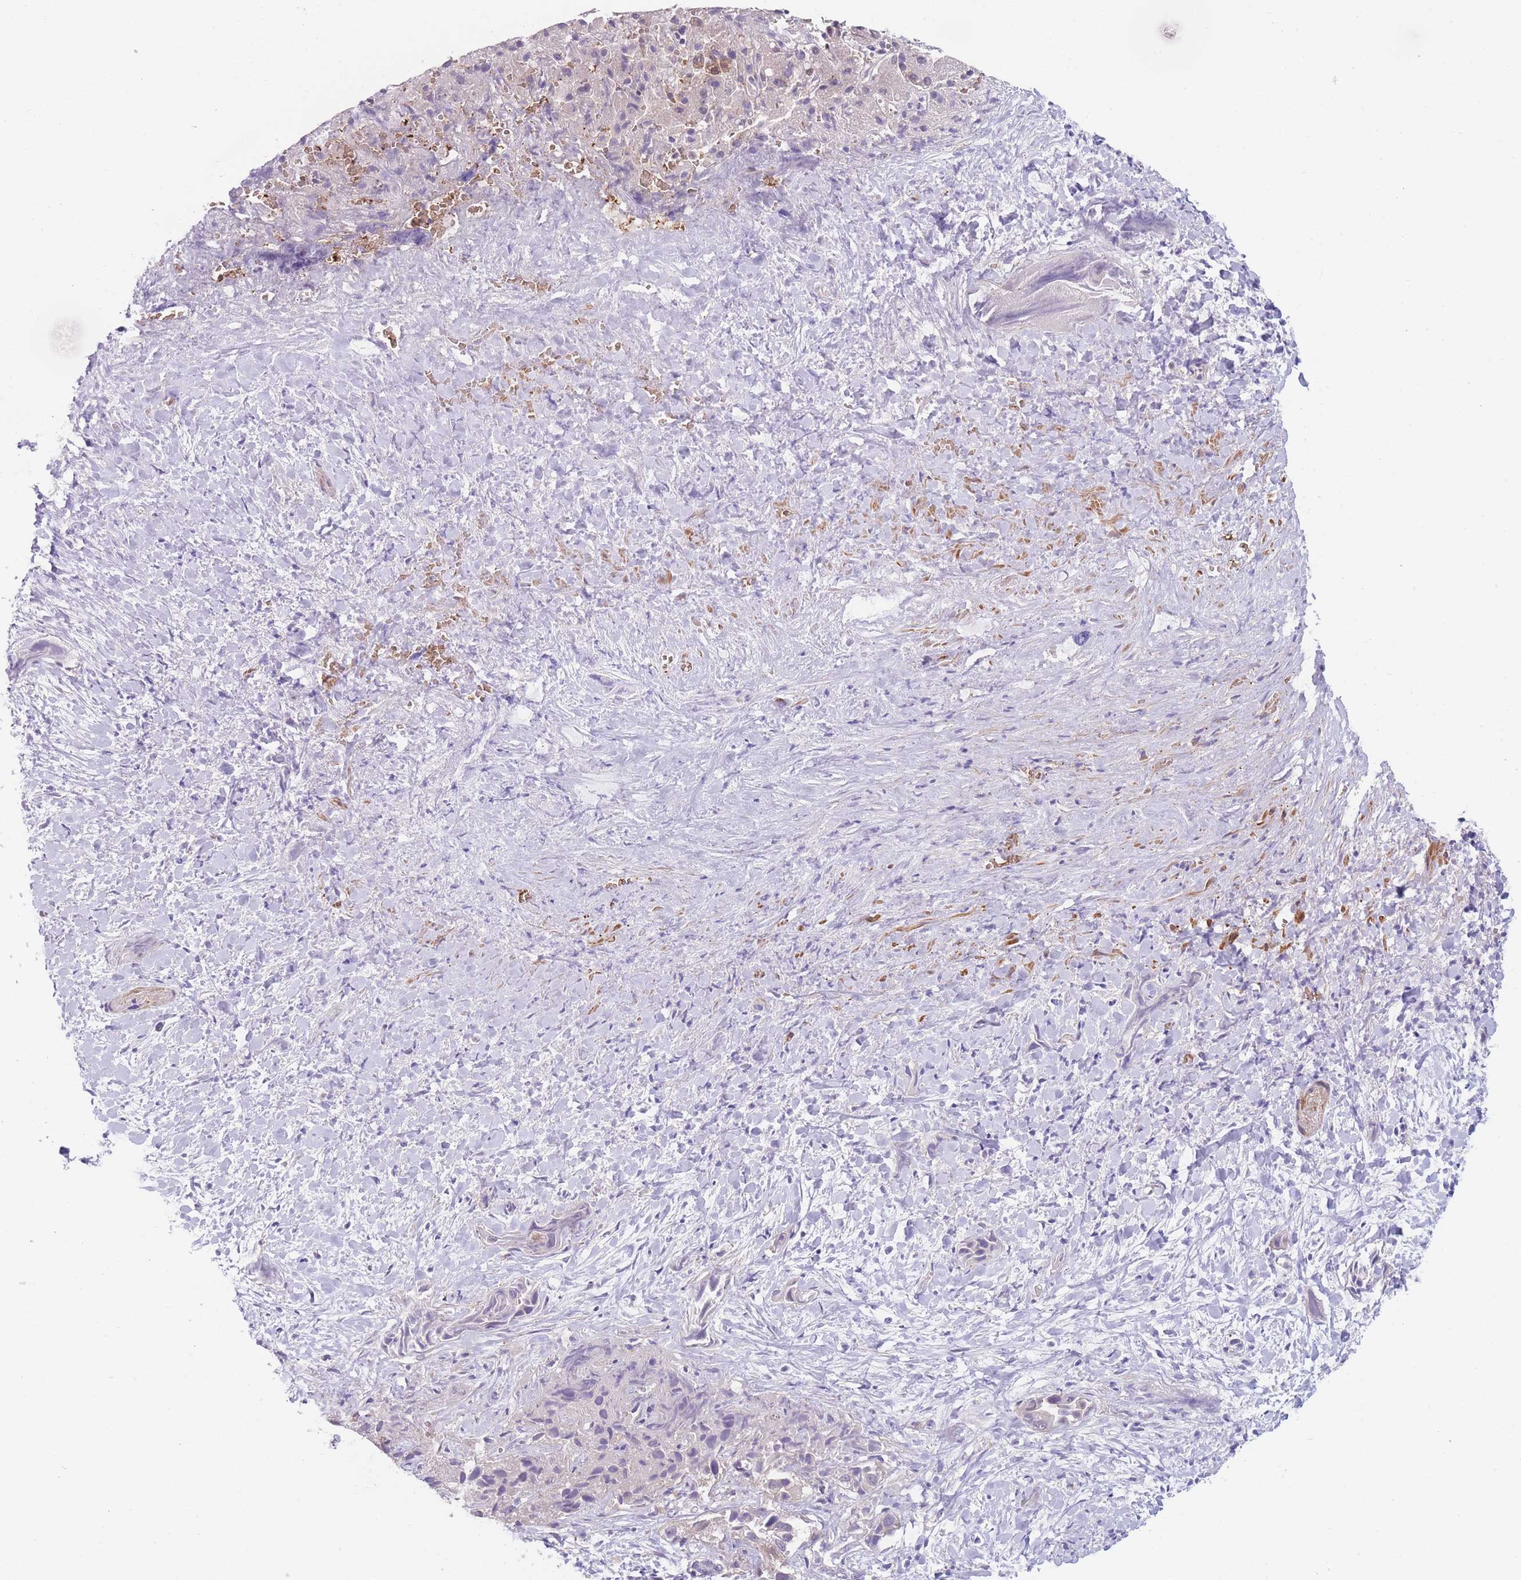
{"staining": {"intensity": "negative", "quantity": "none", "location": "none"}, "tissue": "liver cancer", "cell_type": "Tumor cells", "image_type": "cancer", "snomed": [{"axis": "morphology", "description": "Cholangiocarcinoma"}, {"axis": "topography", "description": "Liver"}], "caption": "An immunohistochemistry micrograph of liver cholangiocarcinoma is shown. There is no staining in tumor cells of liver cholangiocarcinoma. The staining was performed using DAB (3,3'-diaminobenzidine) to visualize the protein expression in brown, while the nuclei were stained in blue with hematoxylin (Magnification: 20x).", "gene": "SMPD4", "patient": {"sex": "female", "age": 52}}